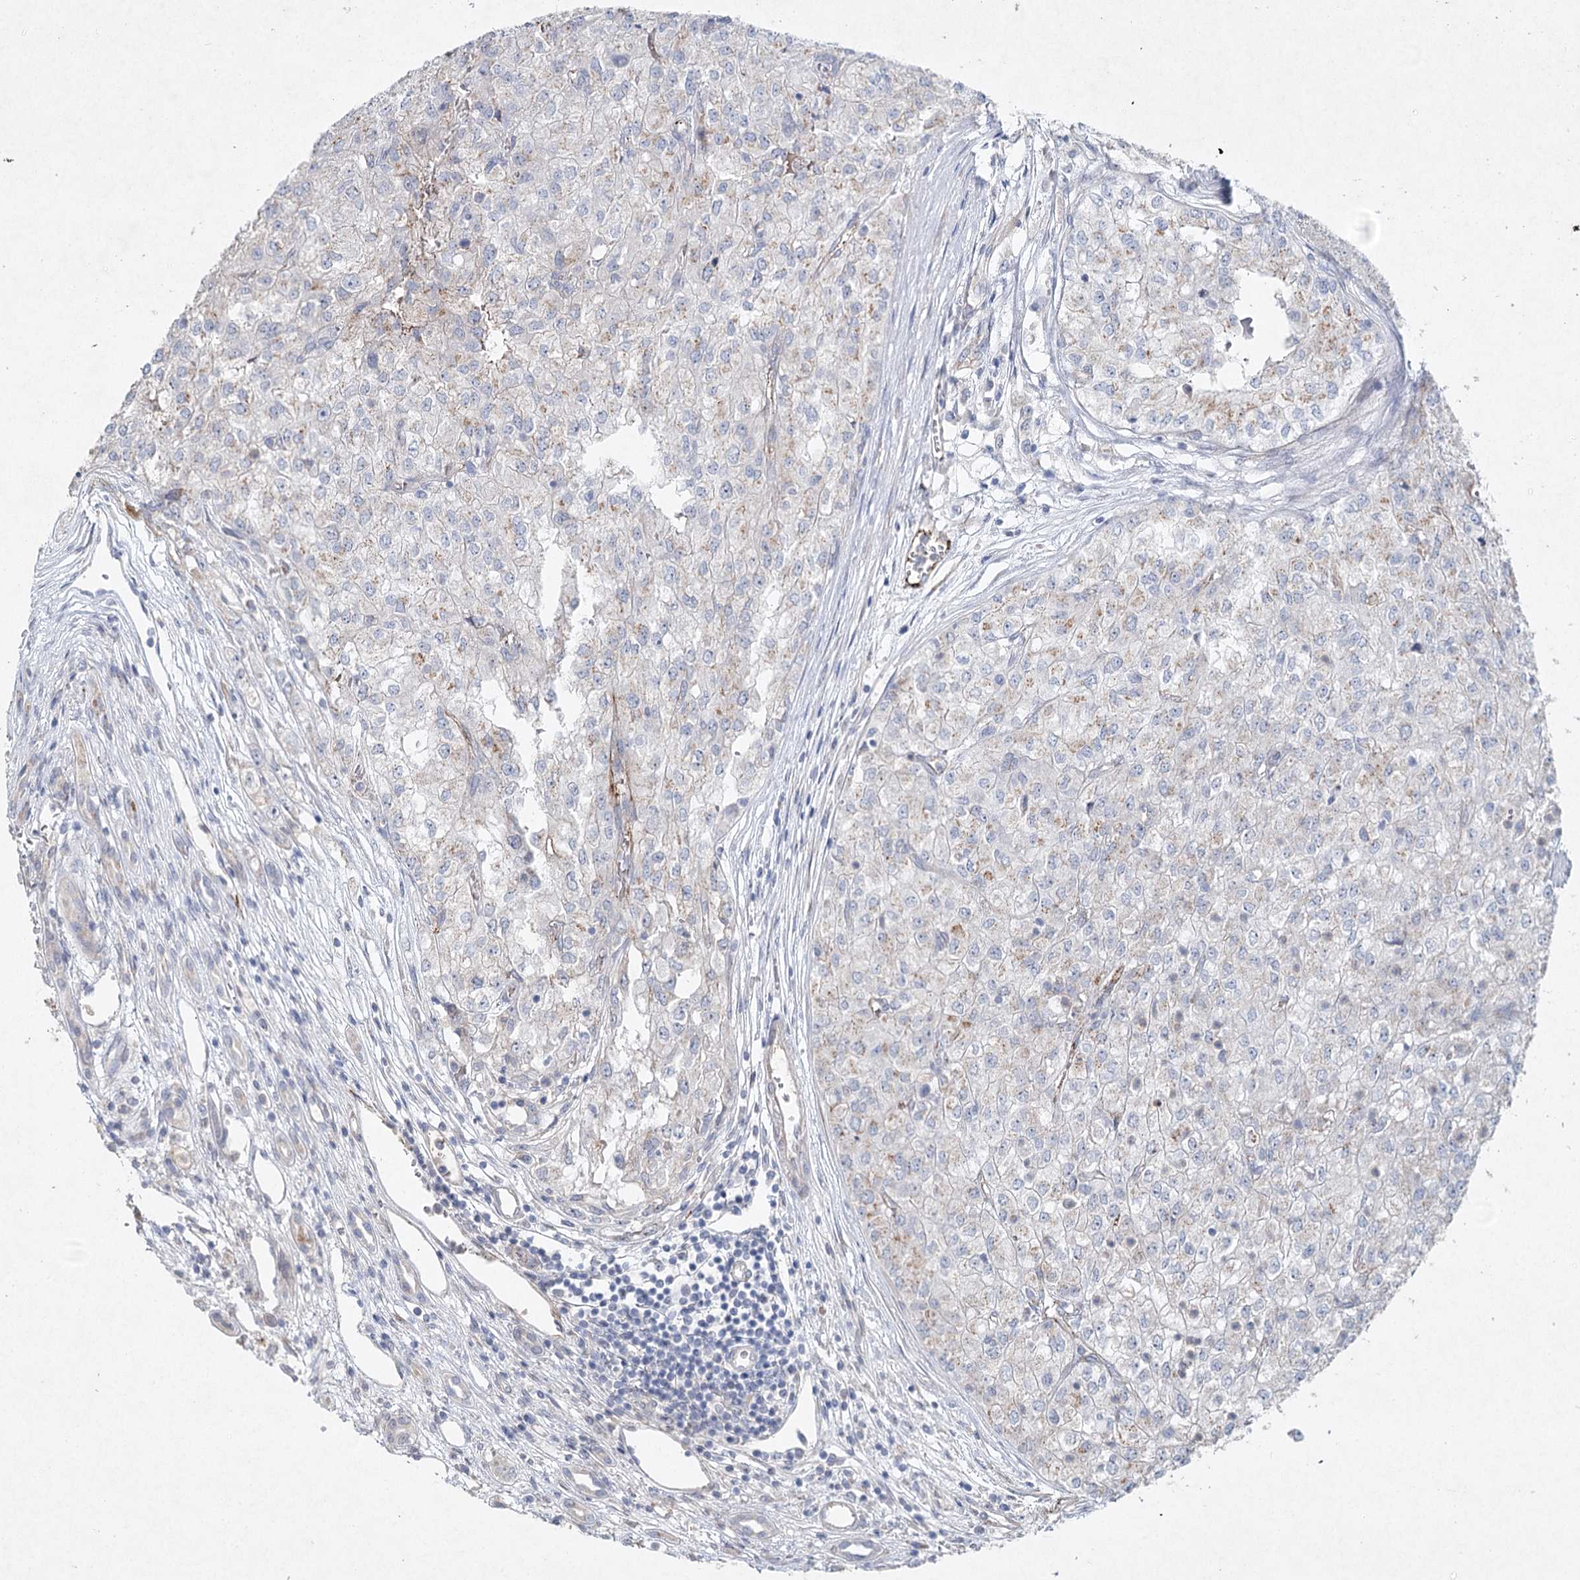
{"staining": {"intensity": "weak", "quantity": "25%-75%", "location": "cytoplasmic/membranous"}, "tissue": "renal cancer", "cell_type": "Tumor cells", "image_type": "cancer", "snomed": [{"axis": "morphology", "description": "Adenocarcinoma, NOS"}, {"axis": "topography", "description": "Kidney"}], "caption": "An image of human renal cancer (adenocarcinoma) stained for a protein demonstrates weak cytoplasmic/membranous brown staining in tumor cells.", "gene": "RFX6", "patient": {"sex": "female", "age": 54}}